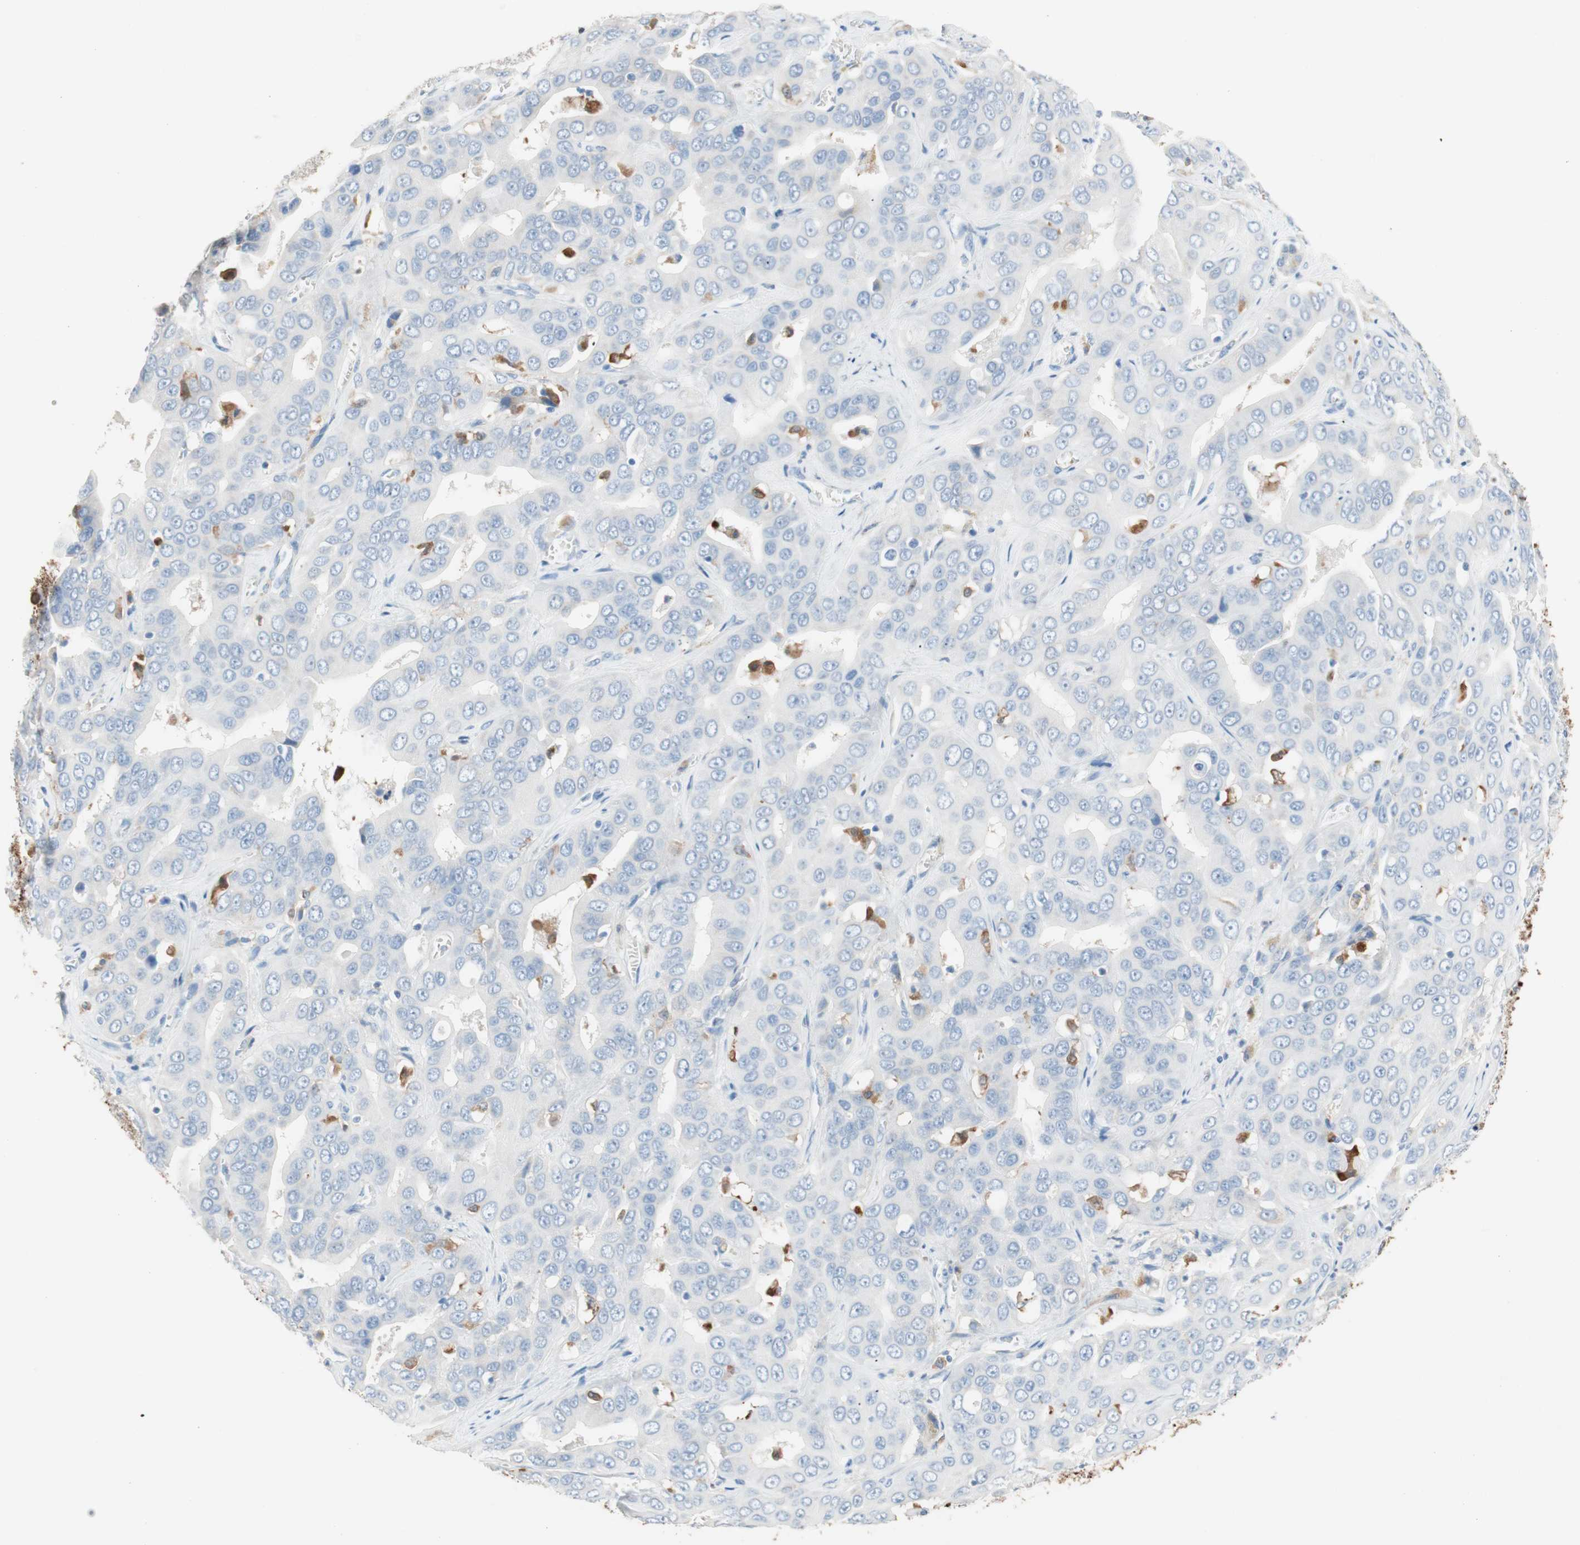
{"staining": {"intensity": "negative", "quantity": "none", "location": "none"}, "tissue": "liver cancer", "cell_type": "Tumor cells", "image_type": "cancer", "snomed": [{"axis": "morphology", "description": "Cholangiocarcinoma"}, {"axis": "topography", "description": "Liver"}], "caption": "This is an immunohistochemistry (IHC) image of liver cholangiocarcinoma. There is no staining in tumor cells.", "gene": "GLUL", "patient": {"sex": "female", "age": 52}}